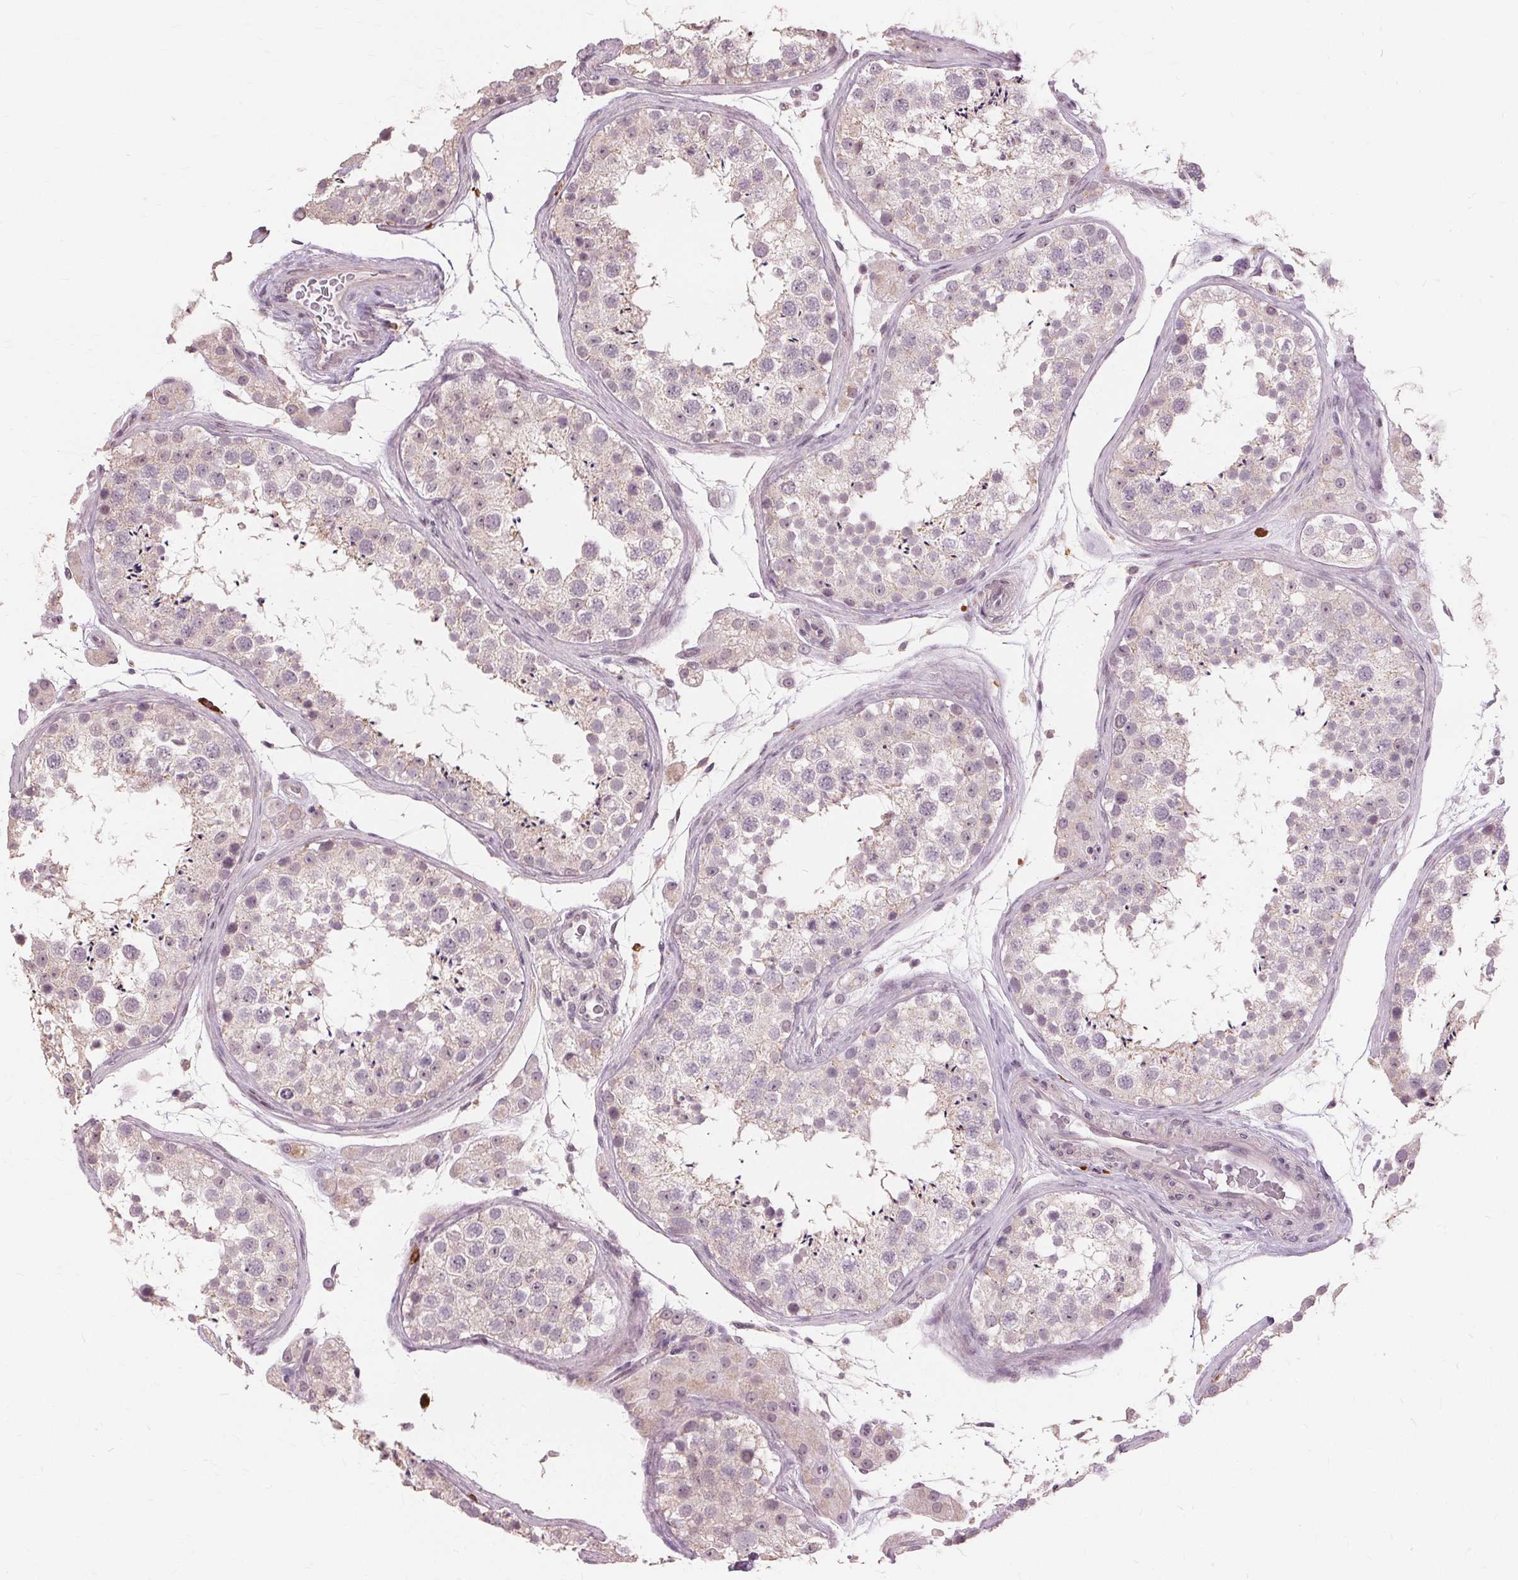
{"staining": {"intensity": "negative", "quantity": "none", "location": "none"}, "tissue": "testis", "cell_type": "Cells in seminiferous ducts", "image_type": "normal", "snomed": [{"axis": "morphology", "description": "Normal tissue, NOS"}, {"axis": "topography", "description": "Testis"}], "caption": "Immunohistochemistry (IHC) of unremarkable testis reveals no positivity in cells in seminiferous ducts.", "gene": "SIGLEC6", "patient": {"sex": "male", "age": 41}}